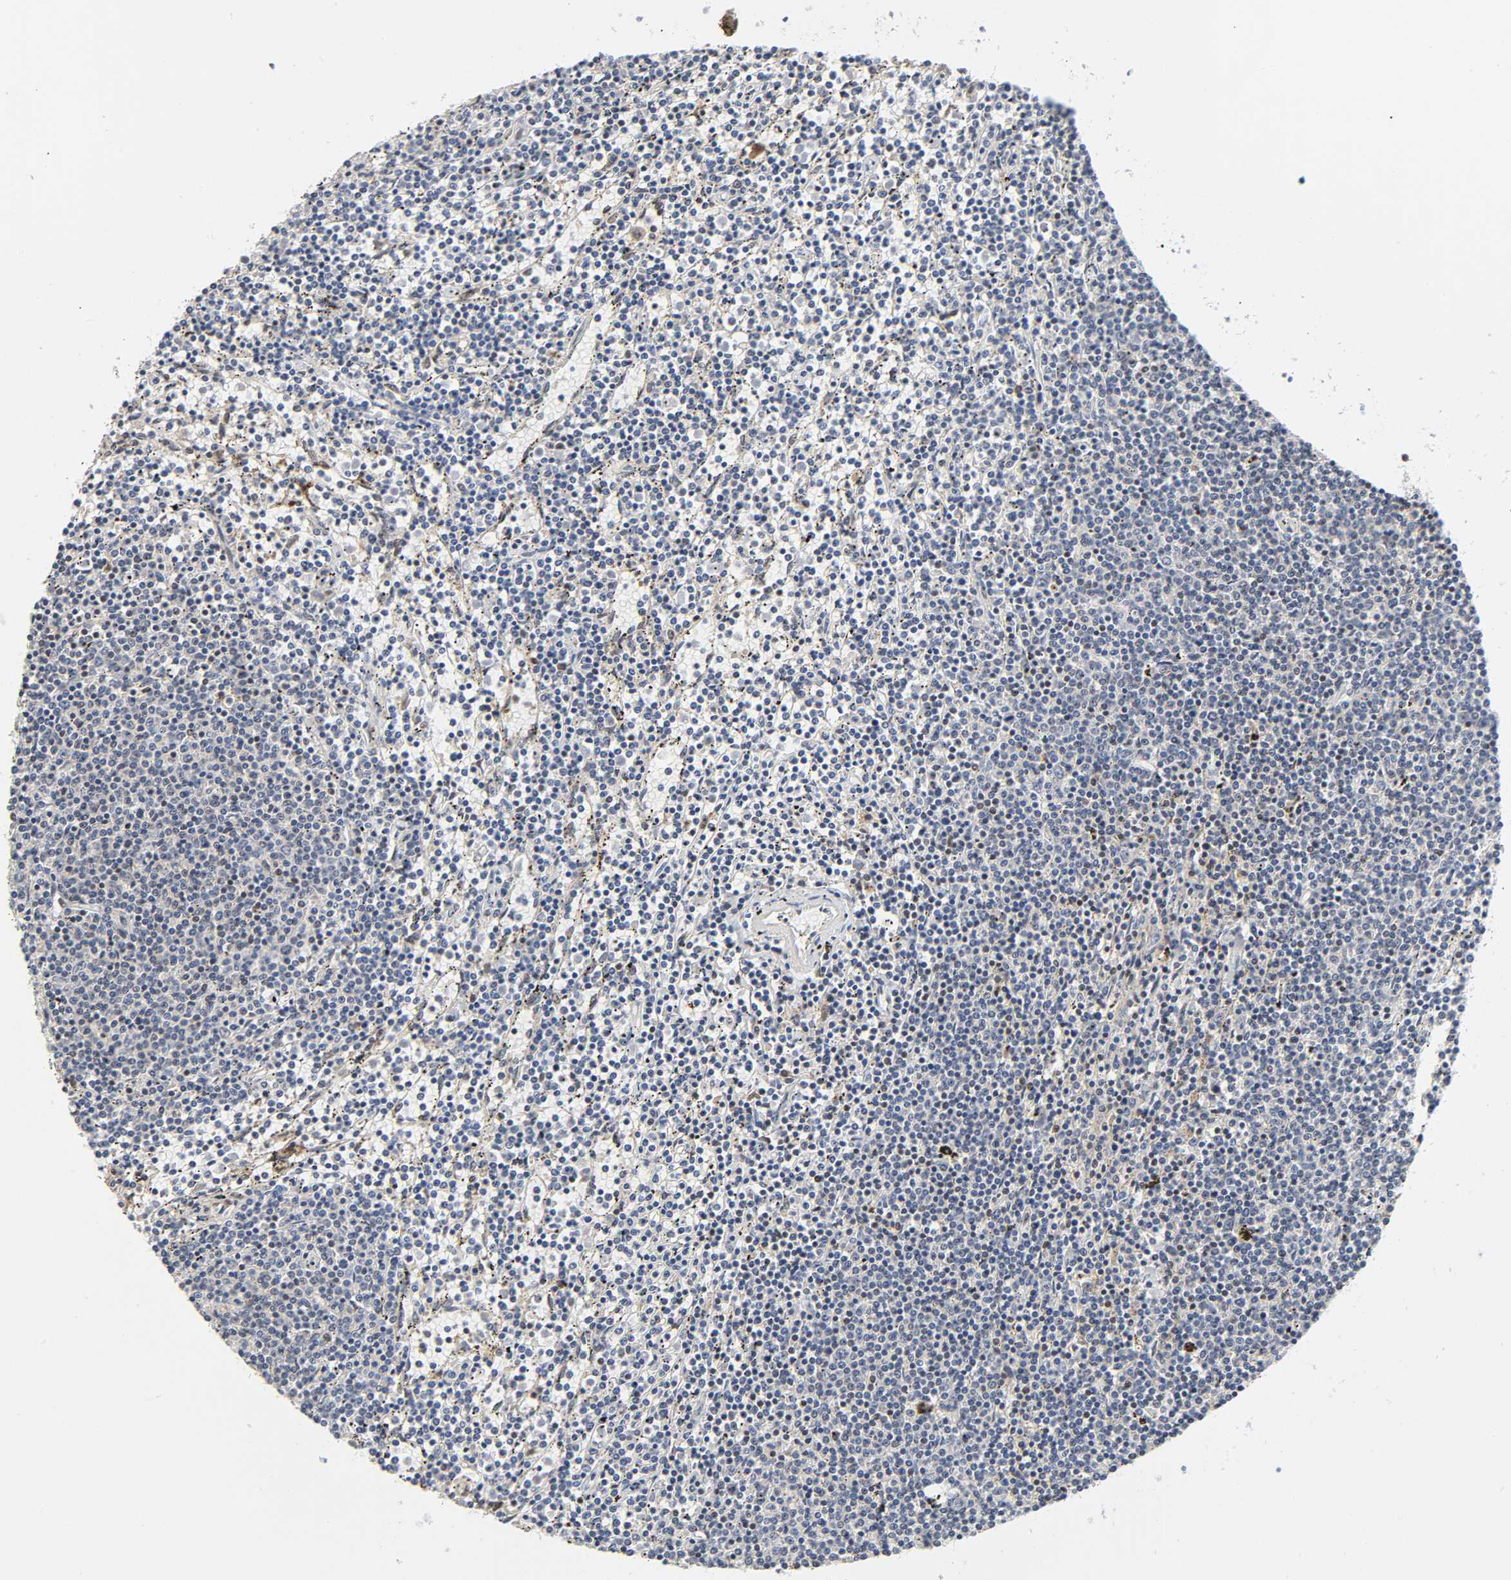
{"staining": {"intensity": "negative", "quantity": "none", "location": "none"}, "tissue": "lymphoma", "cell_type": "Tumor cells", "image_type": "cancer", "snomed": [{"axis": "morphology", "description": "Malignant lymphoma, non-Hodgkin's type, Low grade"}, {"axis": "topography", "description": "Spleen"}], "caption": "Human lymphoma stained for a protein using immunohistochemistry (IHC) displays no staining in tumor cells.", "gene": "KAT2B", "patient": {"sex": "female", "age": 50}}